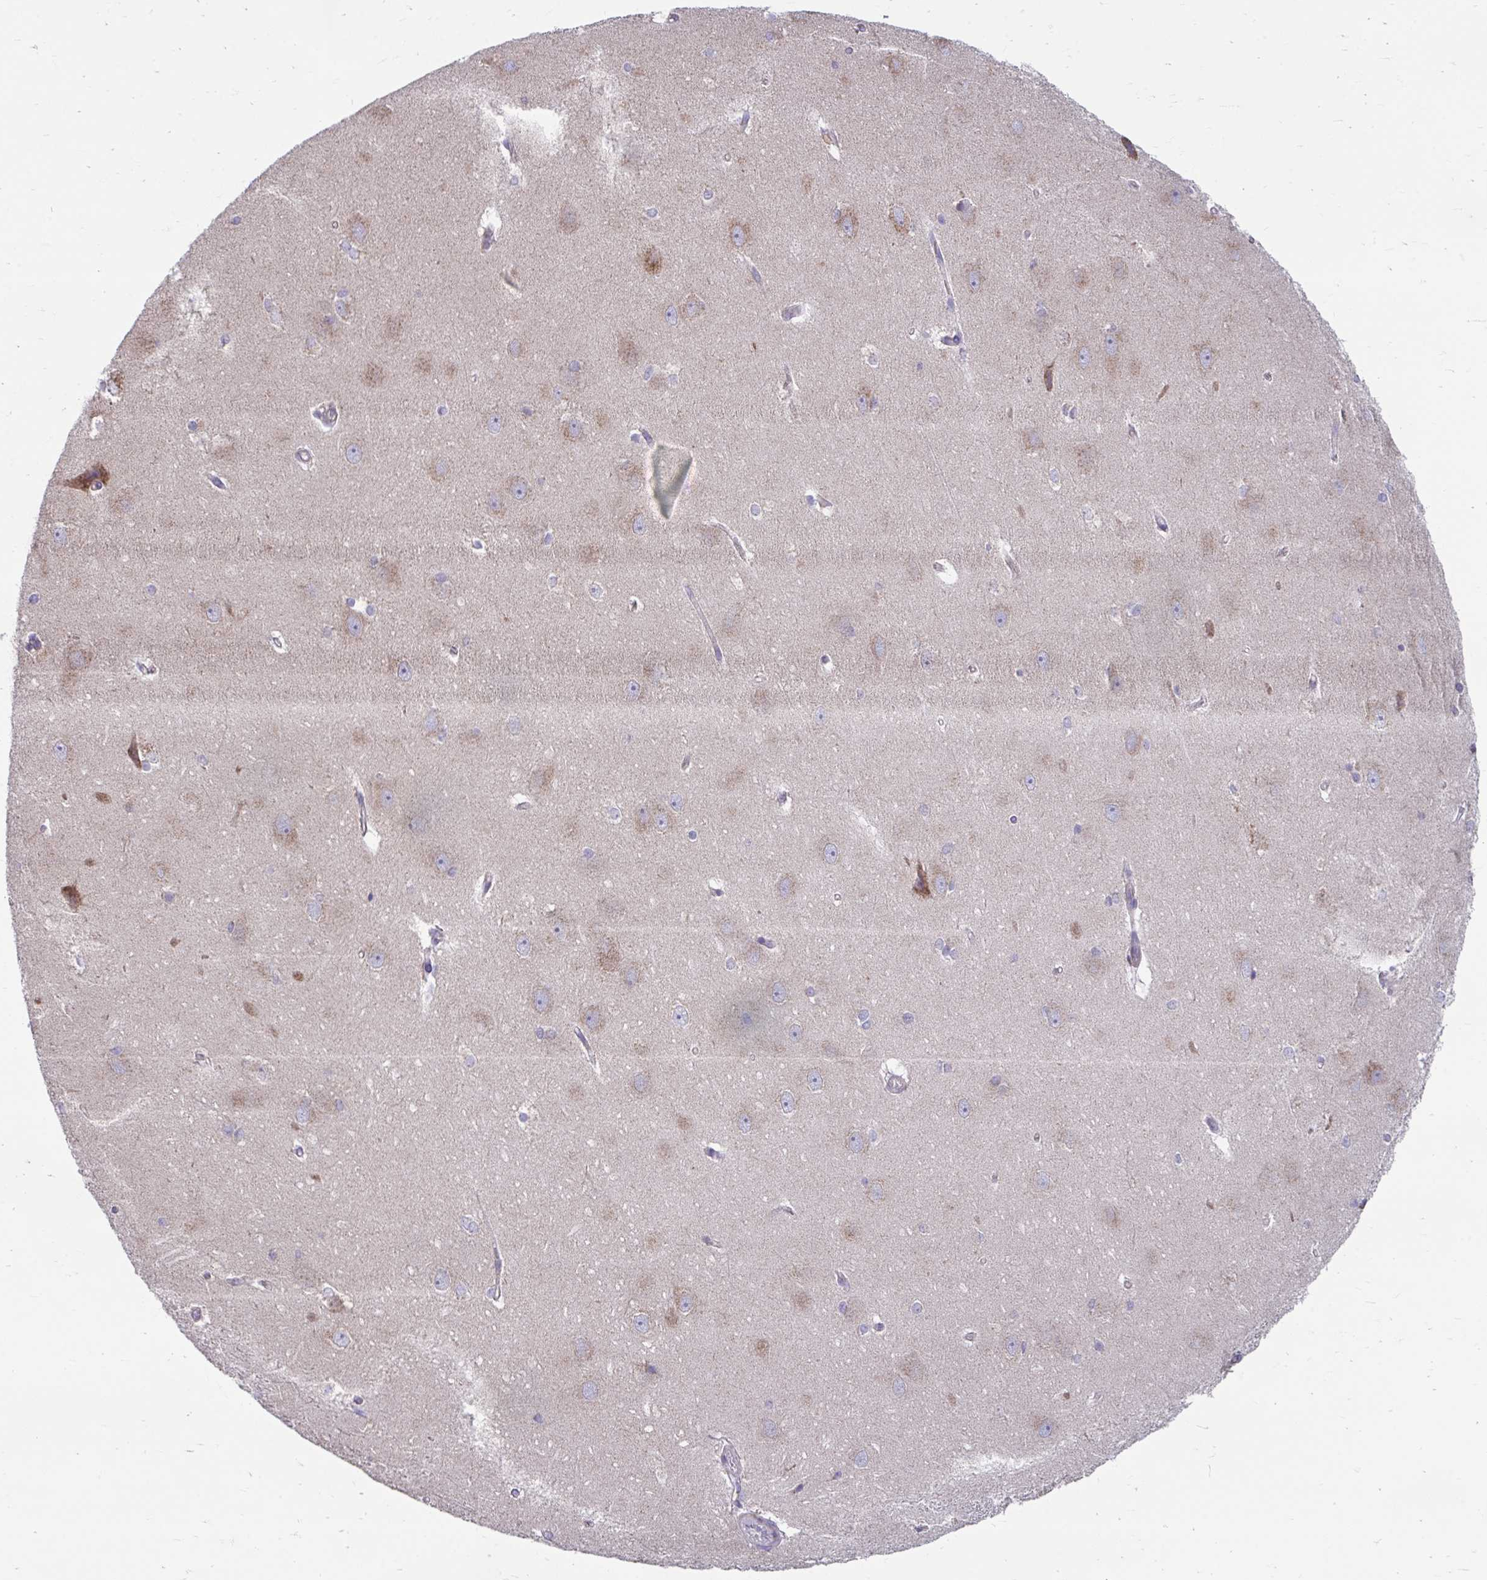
{"staining": {"intensity": "weak", "quantity": "<25%", "location": "cytoplasmic/membranous"}, "tissue": "hippocampus", "cell_type": "Glial cells", "image_type": "normal", "snomed": [{"axis": "morphology", "description": "Normal tissue, NOS"}, {"axis": "topography", "description": "Cerebral cortex"}, {"axis": "topography", "description": "Hippocampus"}], "caption": "Immunohistochemistry (IHC) photomicrograph of normal human hippocampus stained for a protein (brown), which displays no positivity in glial cells.", "gene": "LINGO4", "patient": {"sex": "female", "age": 19}}